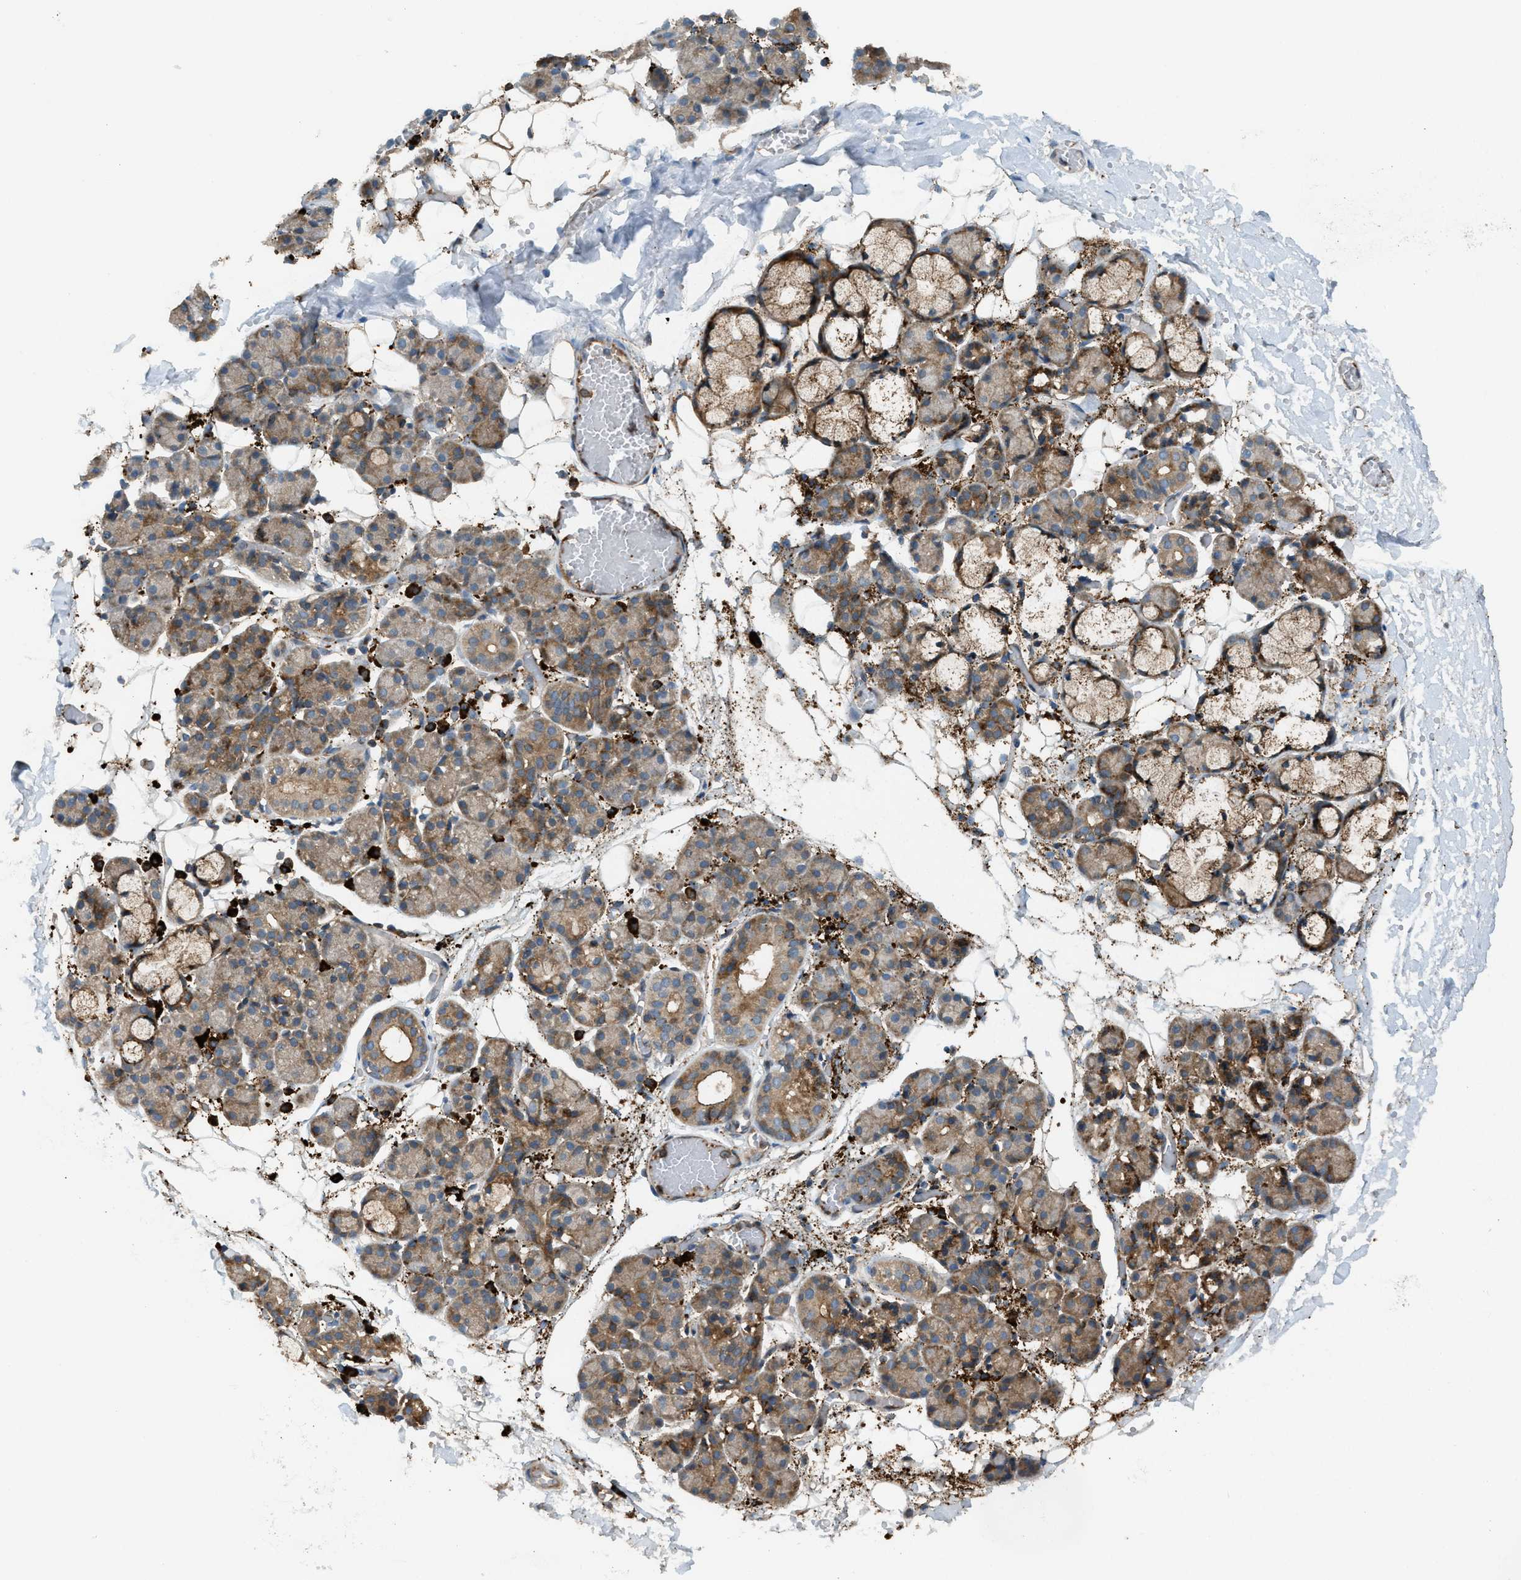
{"staining": {"intensity": "moderate", "quantity": ">75%", "location": "cytoplasmic/membranous"}, "tissue": "salivary gland", "cell_type": "Glandular cells", "image_type": "normal", "snomed": [{"axis": "morphology", "description": "Normal tissue, NOS"}, {"axis": "topography", "description": "Salivary gland"}], "caption": "Salivary gland was stained to show a protein in brown. There is medium levels of moderate cytoplasmic/membranous expression in about >75% of glandular cells. (brown staining indicates protein expression, while blue staining denotes nuclei).", "gene": "BAIAP2L1", "patient": {"sex": "male", "age": 63}}